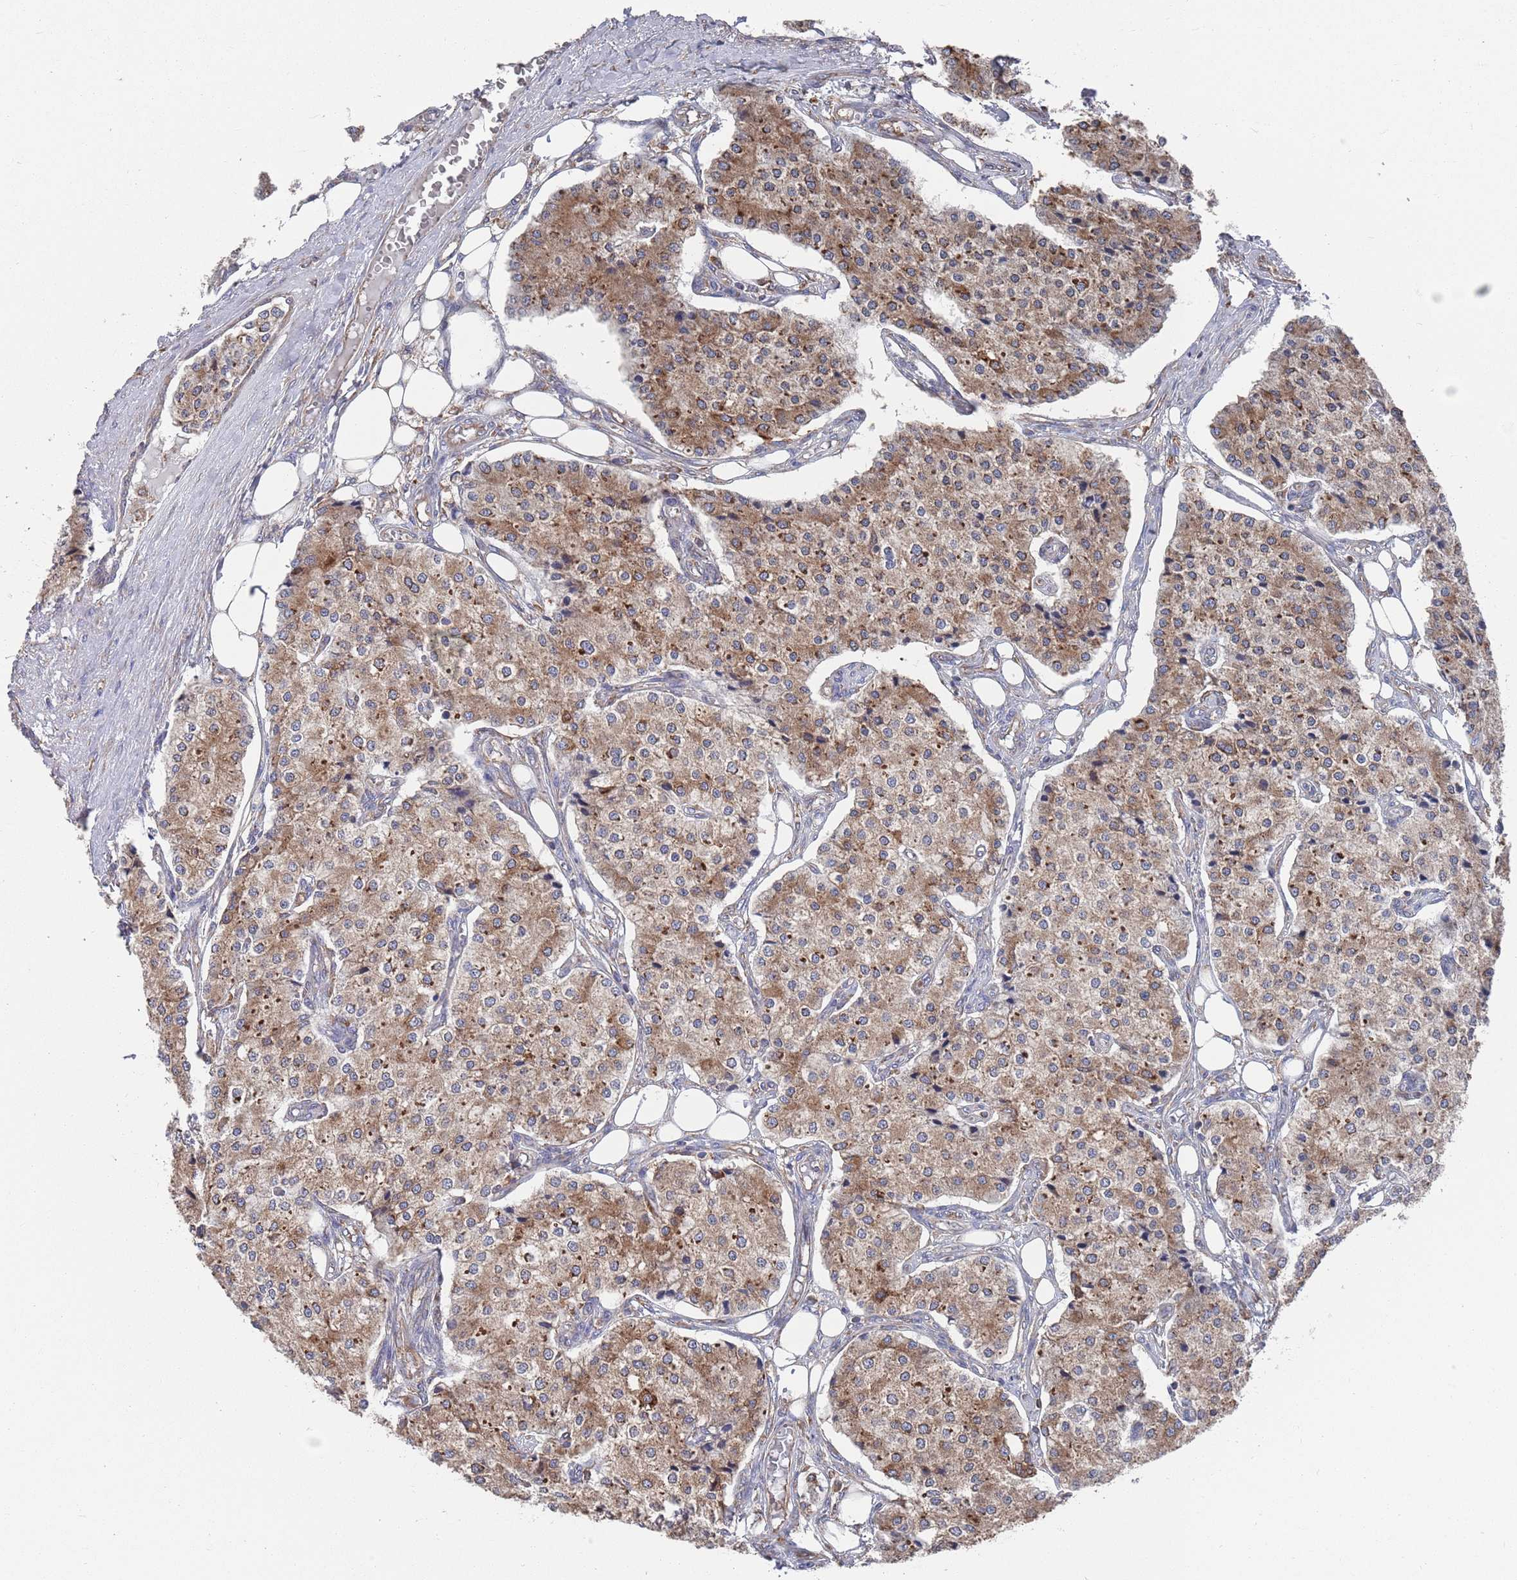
{"staining": {"intensity": "moderate", "quantity": ">75%", "location": "cytoplasmic/membranous"}, "tissue": "carcinoid", "cell_type": "Tumor cells", "image_type": "cancer", "snomed": [{"axis": "morphology", "description": "Carcinoid, malignant, NOS"}, {"axis": "topography", "description": "Colon"}], "caption": "Protein expression analysis of carcinoid displays moderate cytoplasmic/membranous staining in about >75% of tumor cells. Nuclei are stained in blue.", "gene": "GID8", "patient": {"sex": "female", "age": 52}}